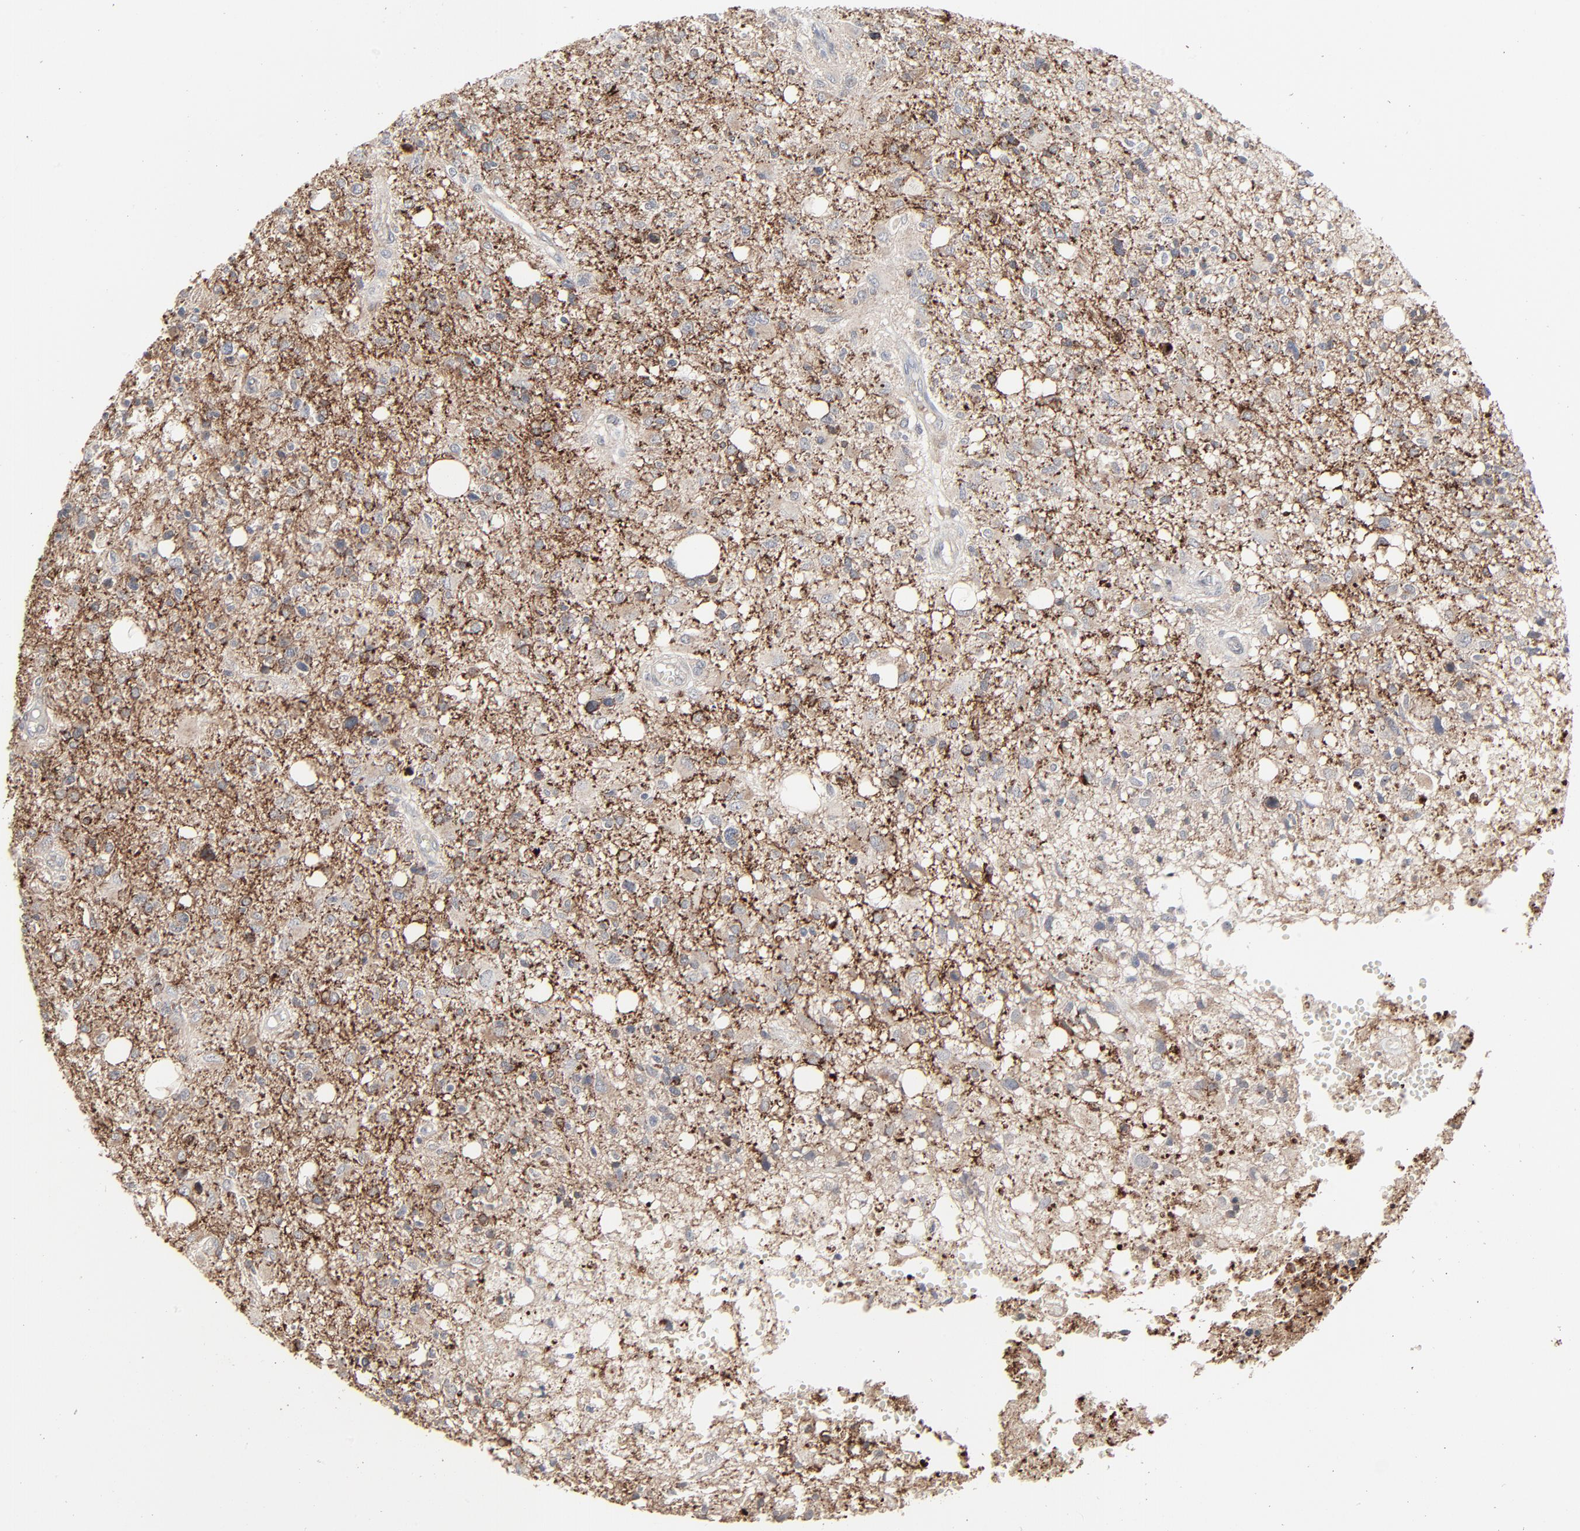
{"staining": {"intensity": "strong", "quantity": ">75%", "location": "cytoplasmic/membranous"}, "tissue": "glioma", "cell_type": "Tumor cells", "image_type": "cancer", "snomed": [{"axis": "morphology", "description": "Glioma, malignant, High grade"}, {"axis": "topography", "description": "Cerebral cortex"}], "caption": "Immunohistochemistry of glioma demonstrates high levels of strong cytoplasmic/membranous expression in about >75% of tumor cells. Nuclei are stained in blue.", "gene": "JAM3", "patient": {"sex": "male", "age": 76}}